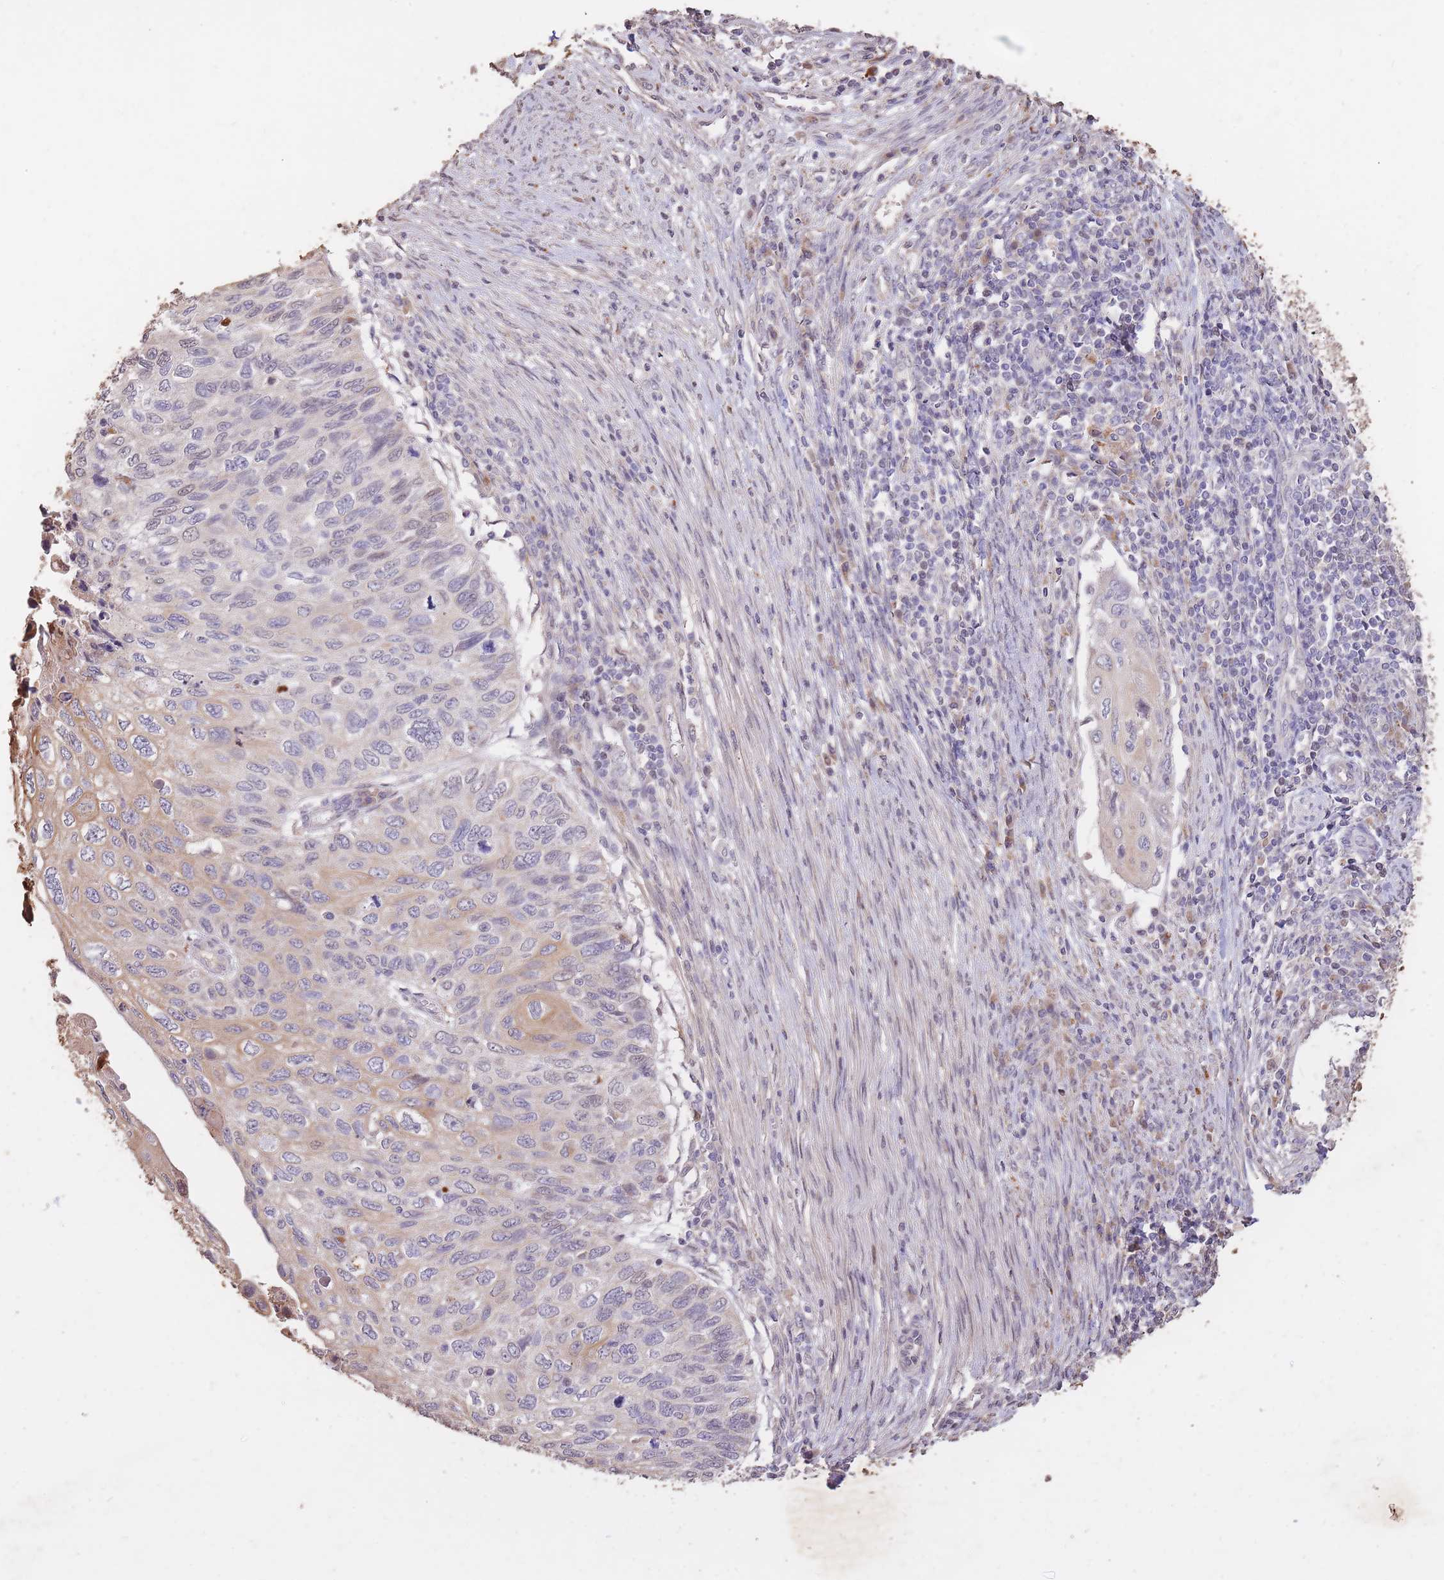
{"staining": {"intensity": "weak", "quantity": "<25%", "location": "cytoplasmic/membranous"}, "tissue": "cervical cancer", "cell_type": "Tumor cells", "image_type": "cancer", "snomed": [{"axis": "morphology", "description": "Squamous cell carcinoma, NOS"}, {"axis": "topography", "description": "Cervix"}], "caption": "Squamous cell carcinoma (cervical) was stained to show a protein in brown. There is no significant expression in tumor cells. (DAB (3,3'-diaminobenzidine) IHC, high magnification).", "gene": "RGS14", "patient": {"sex": "female", "age": 70}}